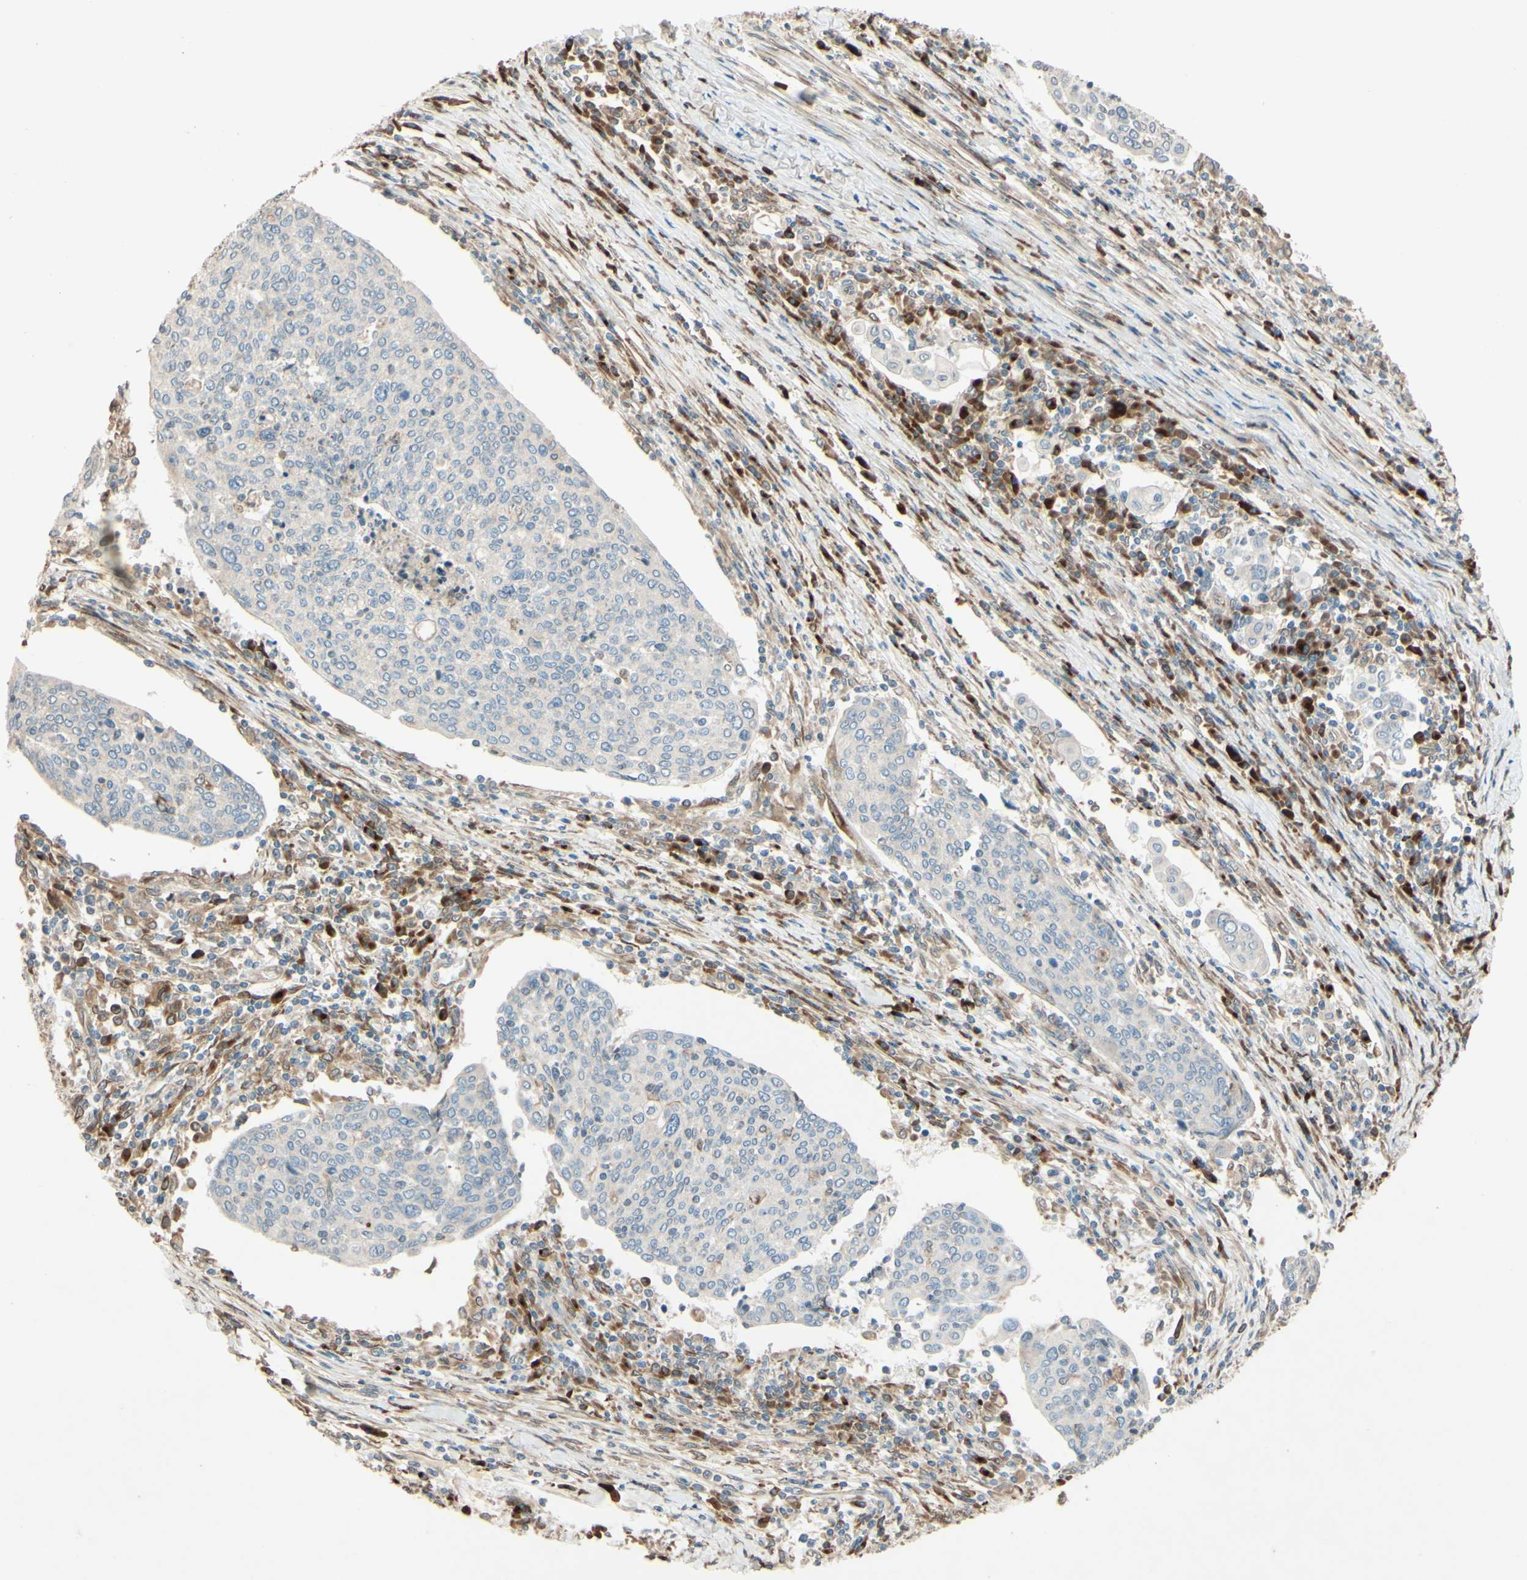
{"staining": {"intensity": "moderate", "quantity": "<25%", "location": "cytoplasmic/membranous"}, "tissue": "cervical cancer", "cell_type": "Tumor cells", "image_type": "cancer", "snomed": [{"axis": "morphology", "description": "Squamous cell carcinoma, NOS"}, {"axis": "topography", "description": "Cervix"}], "caption": "A high-resolution image shows IHC staining of cervical squamous cell carcinoma, which displays moderate cytoplasmic/membranous staining in about <25% of tumor cells.", "gene": "PTPRU", "patient": {"sex": "female", "age": 40}}